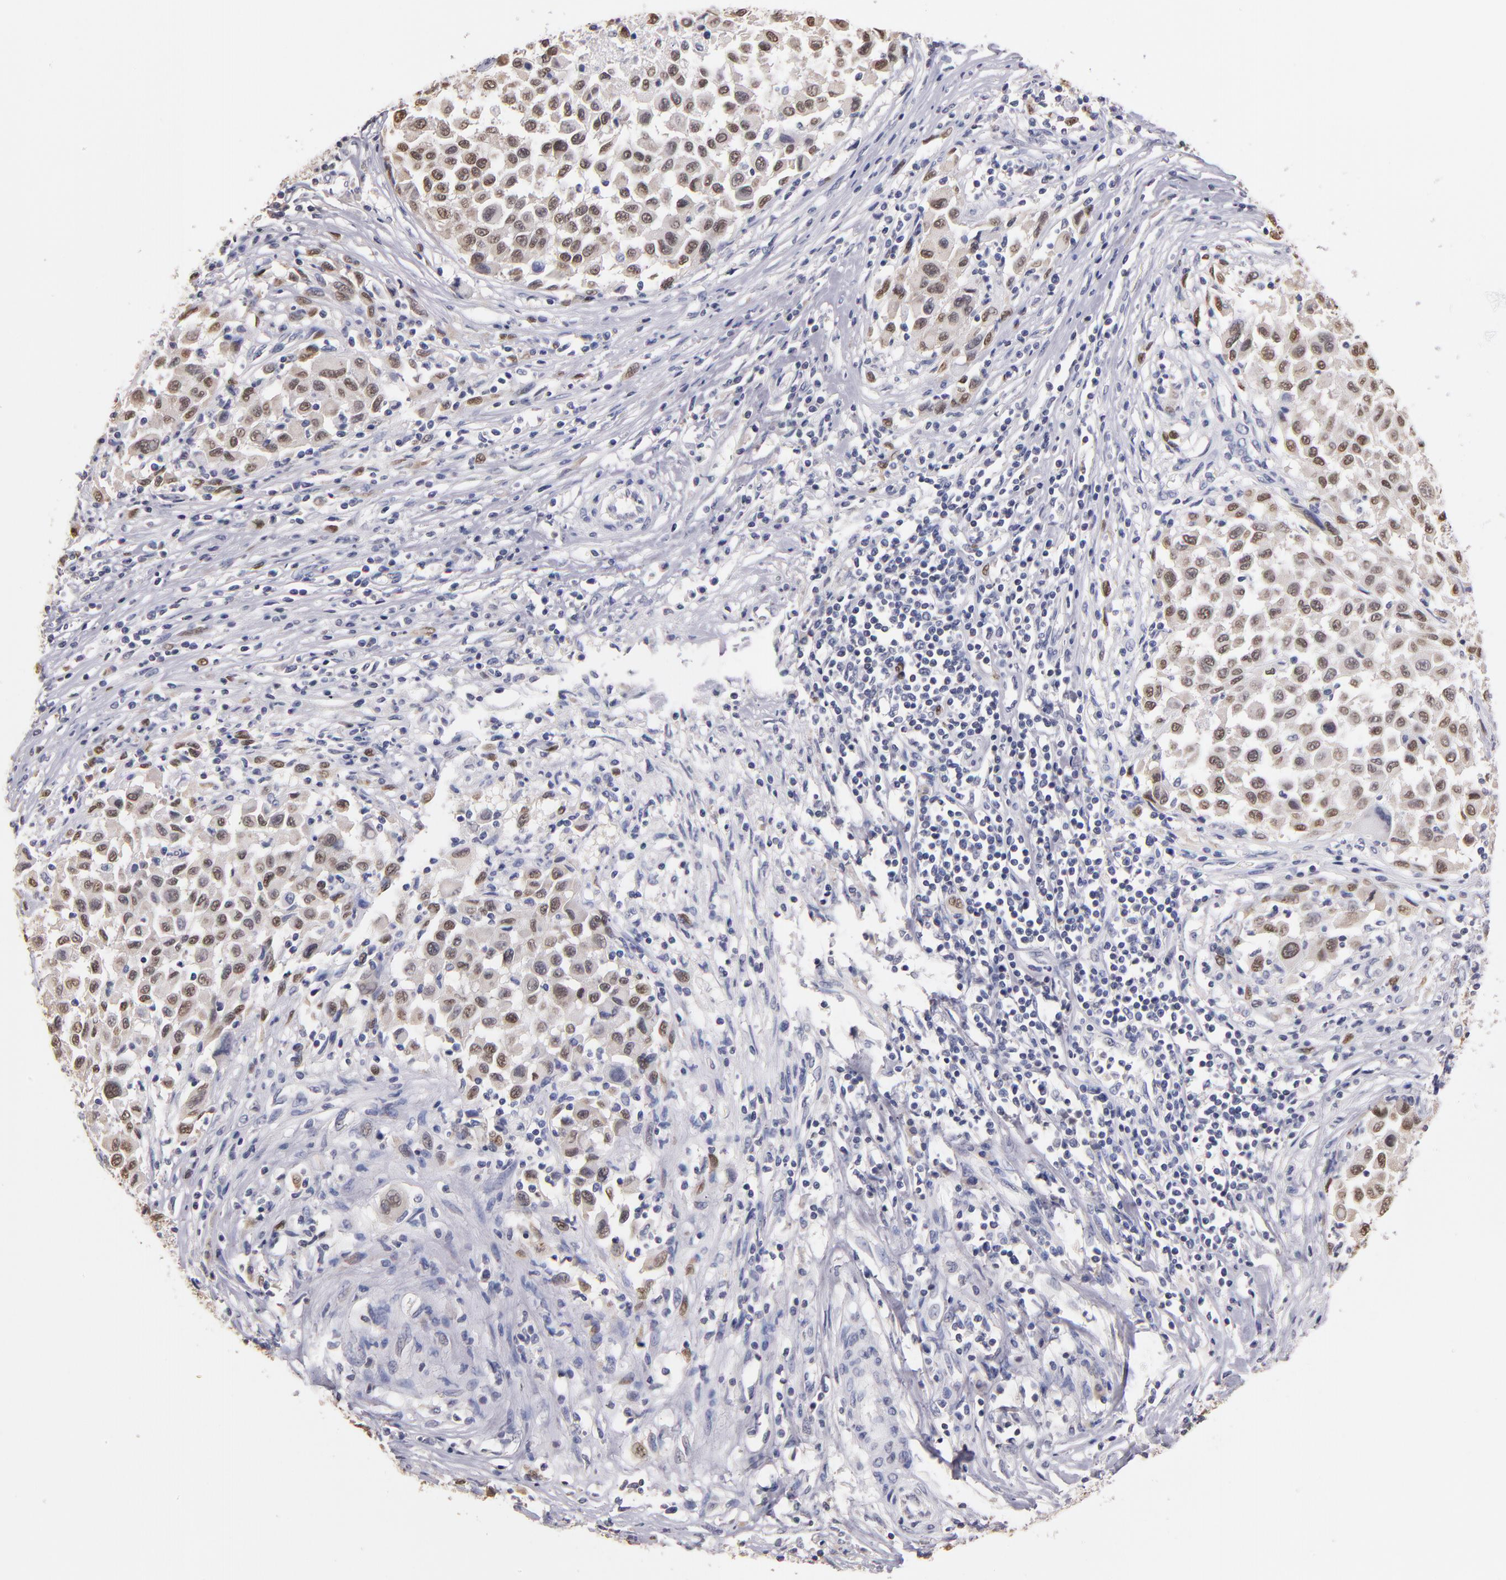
{"staining": {"intensity": "moderate", "quantity": ">75%", "location": "nuclear"}, "tissue": "melanoma", "cell_type": "Tumor cells", "image_type": "cancer", "snomed": [{"axis": "morphology", "description": "Malignant melanoma, Metastatic site"}, {"axis": "topography", "description": "Lymph node"}], "caption": "Protein expression analysis of melanoma displays moderate nuclear staining in about >75% of tumor cells. (DAB (3,3'-diaminobenzidine) IHC, brown staining for protein, blue staining for nuclei).", "gene": "SOX10", "patient": {"sex": "male", "age": 61}}